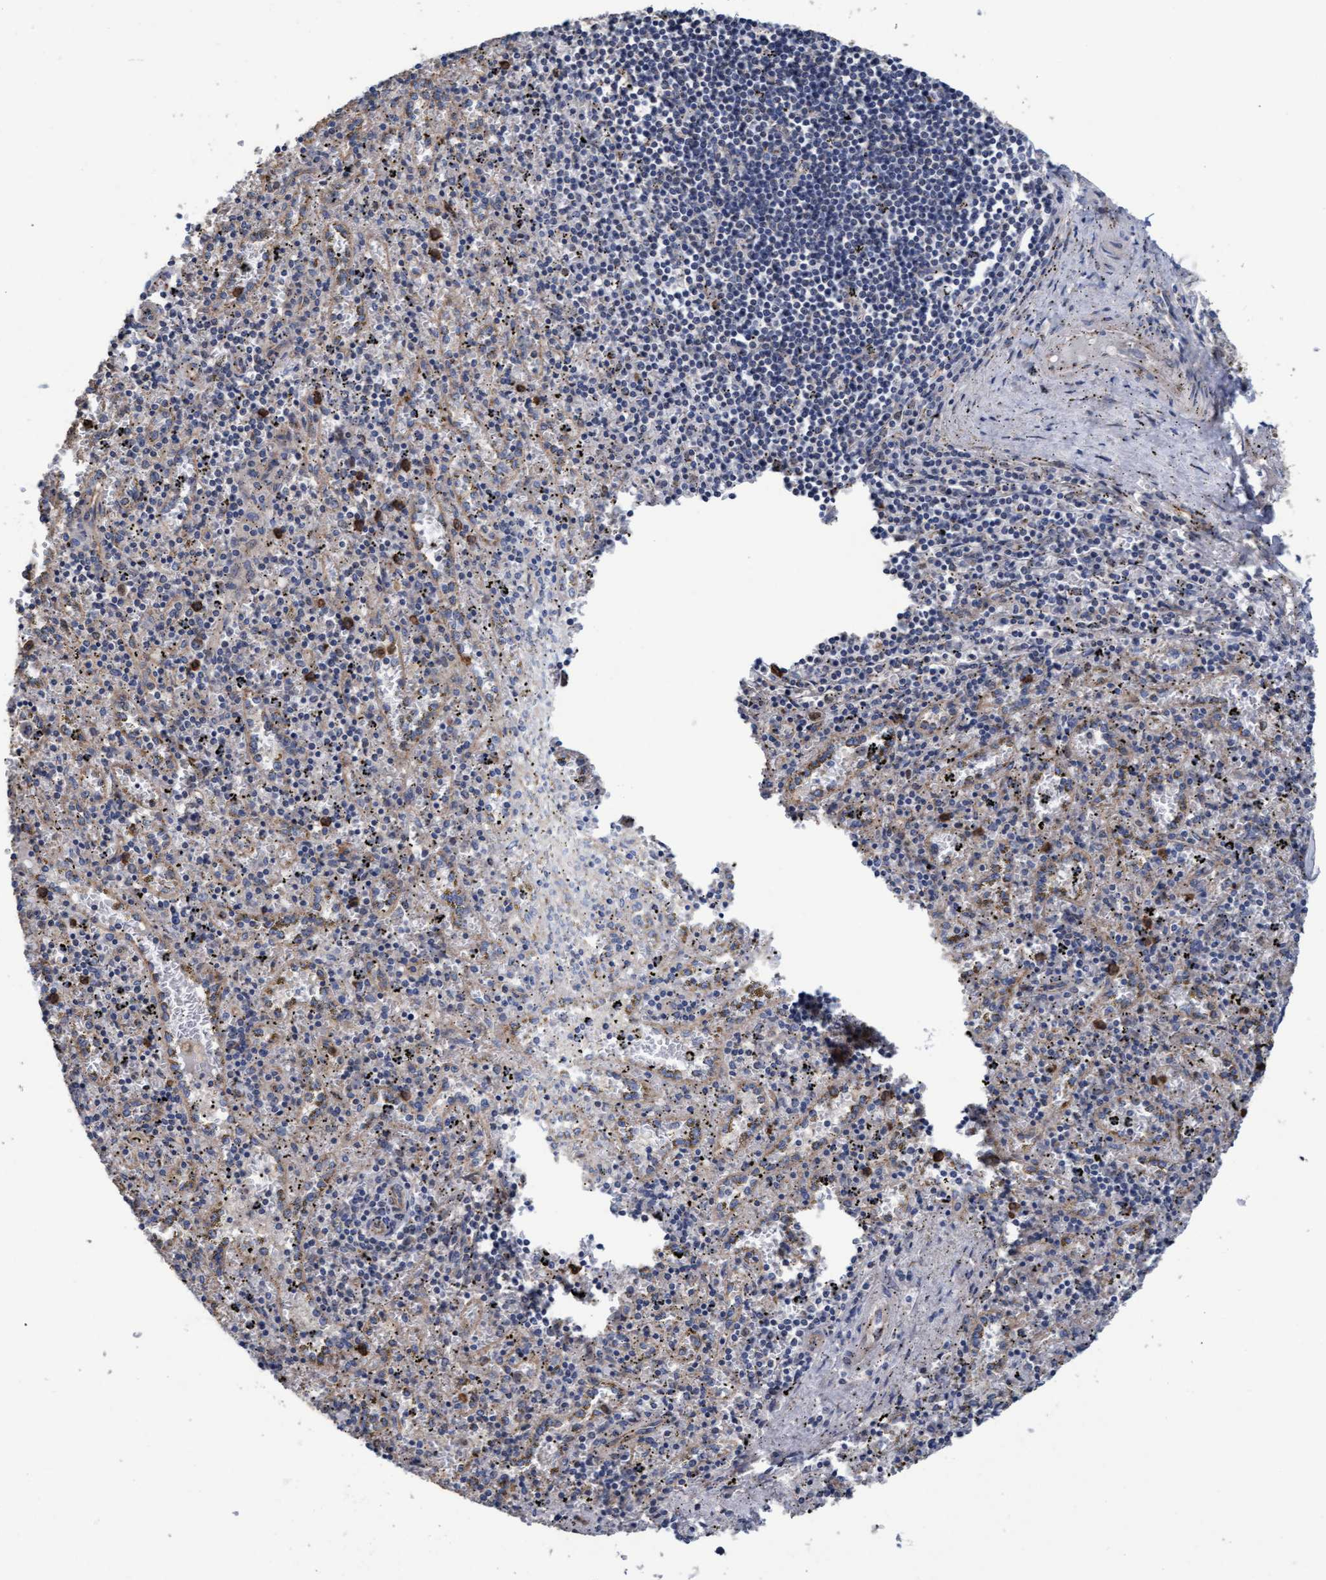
{"staining": {"intensity": "negative", "quantity": "none", "location": "none"}, "tissue": "spleen", "cell_type": "Cells in red pulp", "image_type": "normal", "snomed": [{"axis": "morphology", "description": "Normal tissue, NOS"}, {"axis": "topography", "description": "Spleen"}], "caption": "Histopathology image shows no significant protein staining in cells in red pulp of normal spleen. (DAB IHC, high magnification).", "gene": "MRPL38", "patient": {"sex": "female", "age": 34}}